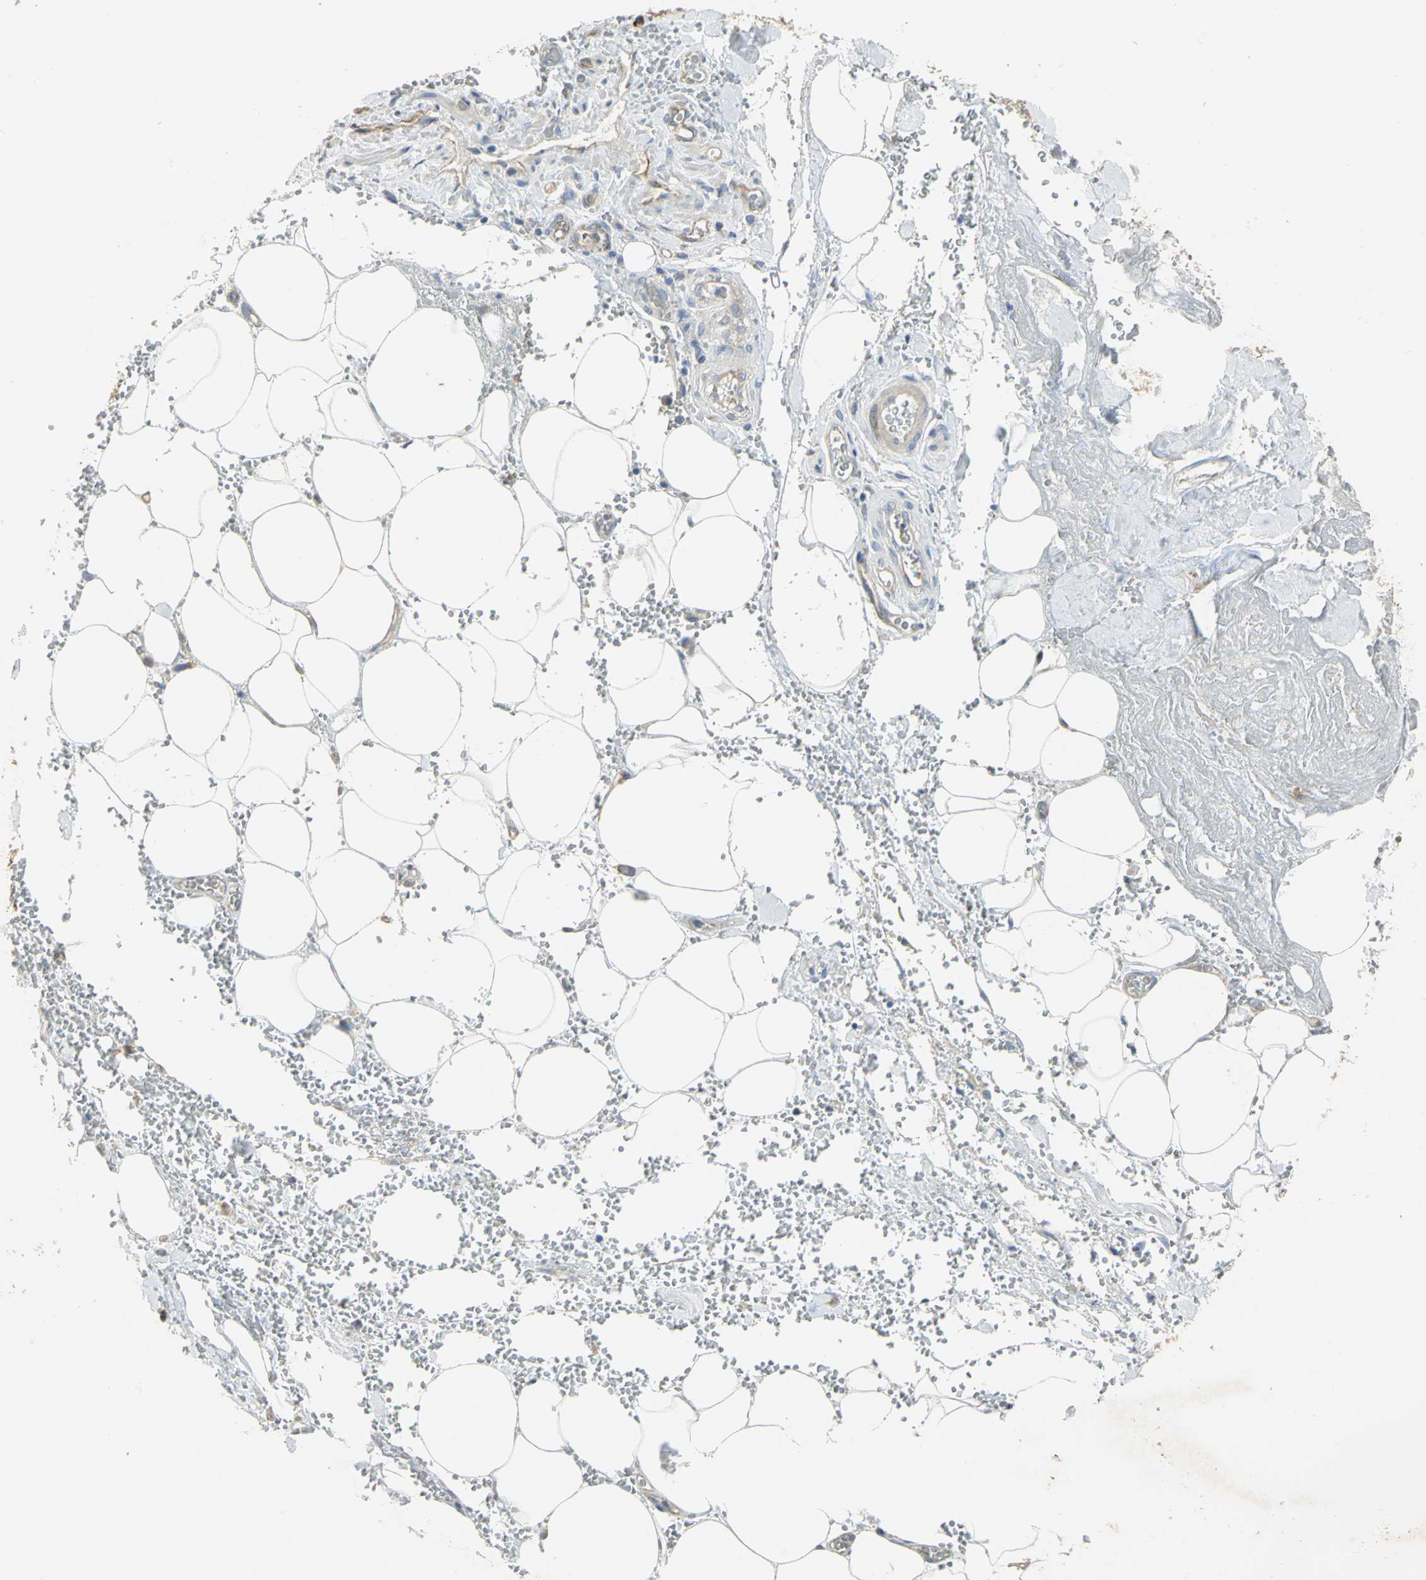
{"staining": {"intensity": "negative", "quantity": "none", "location": "none"}, "tissue": "adipose tissue", "cell_type": "Adipocytes", "image_type": "normal", "snomed": [{"axis": "morphology", "description": "Normal tissue, NOS"}, {"axis": "morphology", "description": "Cholangiocarcinoma"}, {"axis": "topography", "description": "Liver"}, {"axis": "topography", "description": "Peripheral nerve tissue"}], "caption": "The immunohistochemistry (IHC) image has no significant staining in adipocytes of adipose tissue. (Brightfield microscopy of DAB (3,3'-diaminobenzidine) immunohistochemistry at high magnification).", "gene": "DLGAP5", "patient": {"sex": "male", "age": 50}}